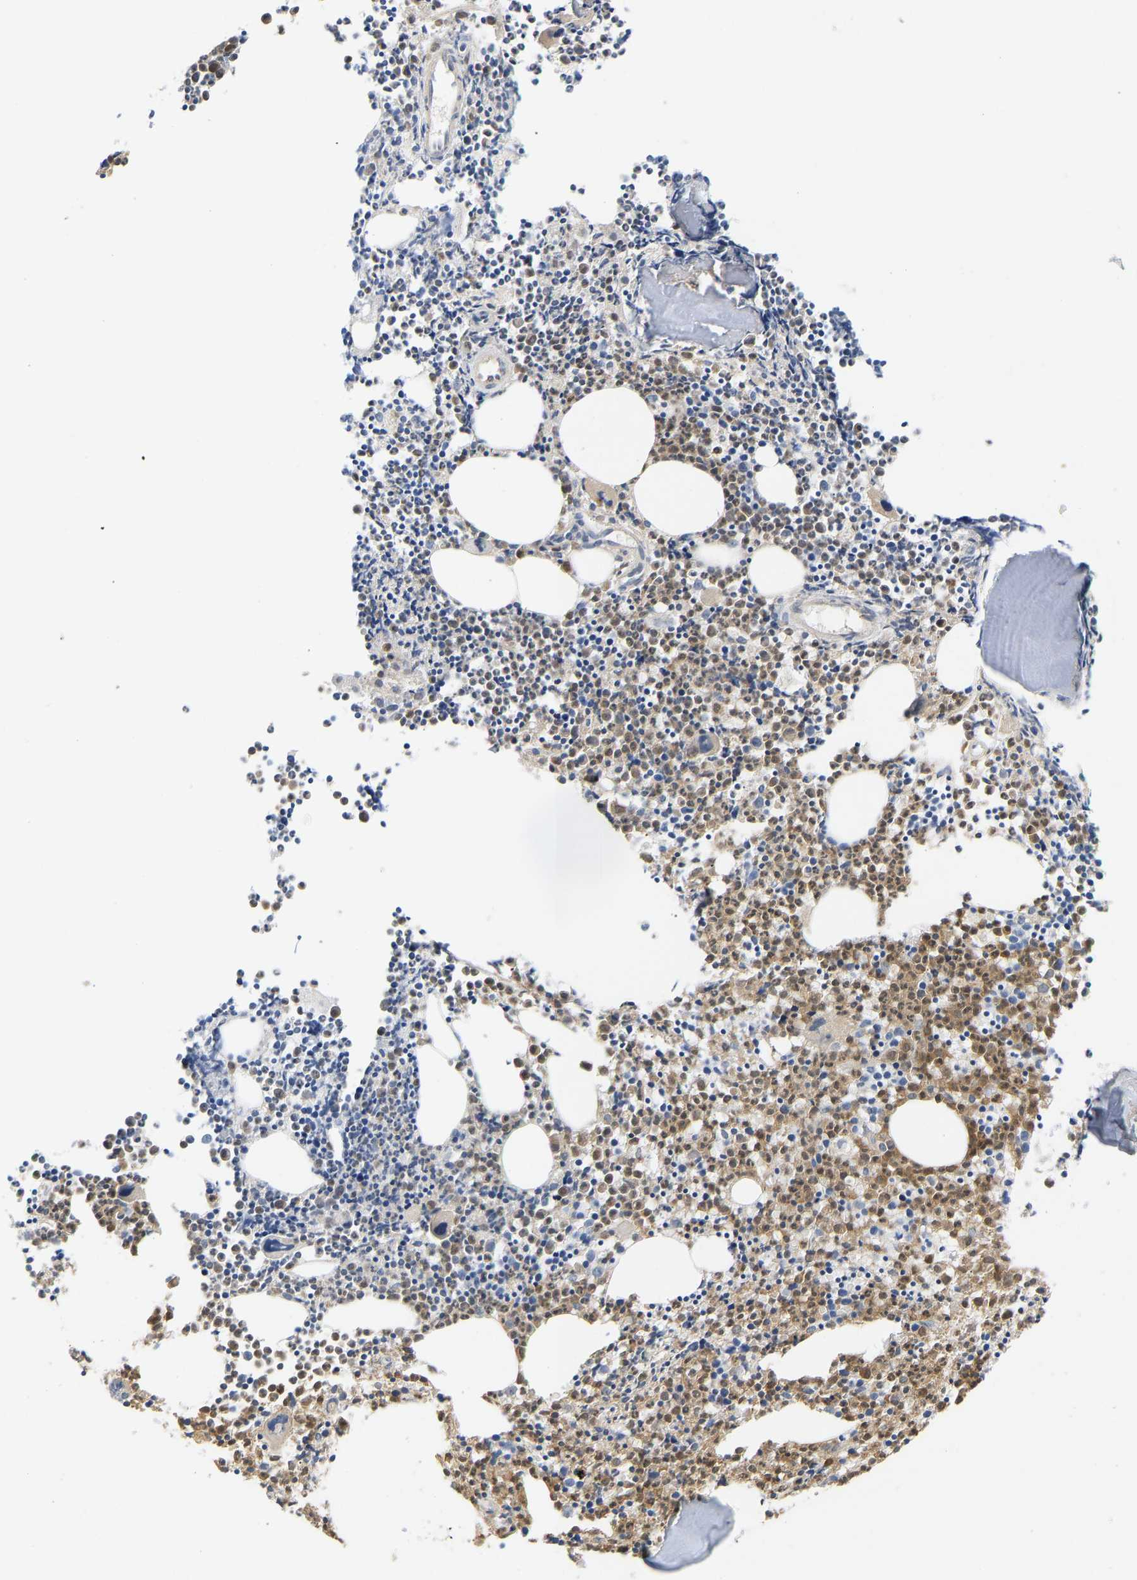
{"staining": {"intensity": "moderate", "quantity": ">75%", "location": "cytoplasmic/membranous"}, "tissue": "bone marrow", "cell_type": "Hematopoietic cells", "image_type": "normal", "snomed": [{"axis": "morphology", "description": "Normal tissue, NOS"}, {"axis": "morphology", "description": "Inflammation, NOS"}, {"axis": "topography", "description": "Bone marrow"}], "caption": "About >75% of hematopoietic cells in unremarkable bone marrow show moderate cytoplasmic/membranous protein expression as visualized by brown immunohistochemical staining.", "gene": "ENO1", "patient": {"sex": "female", "age": 53}}